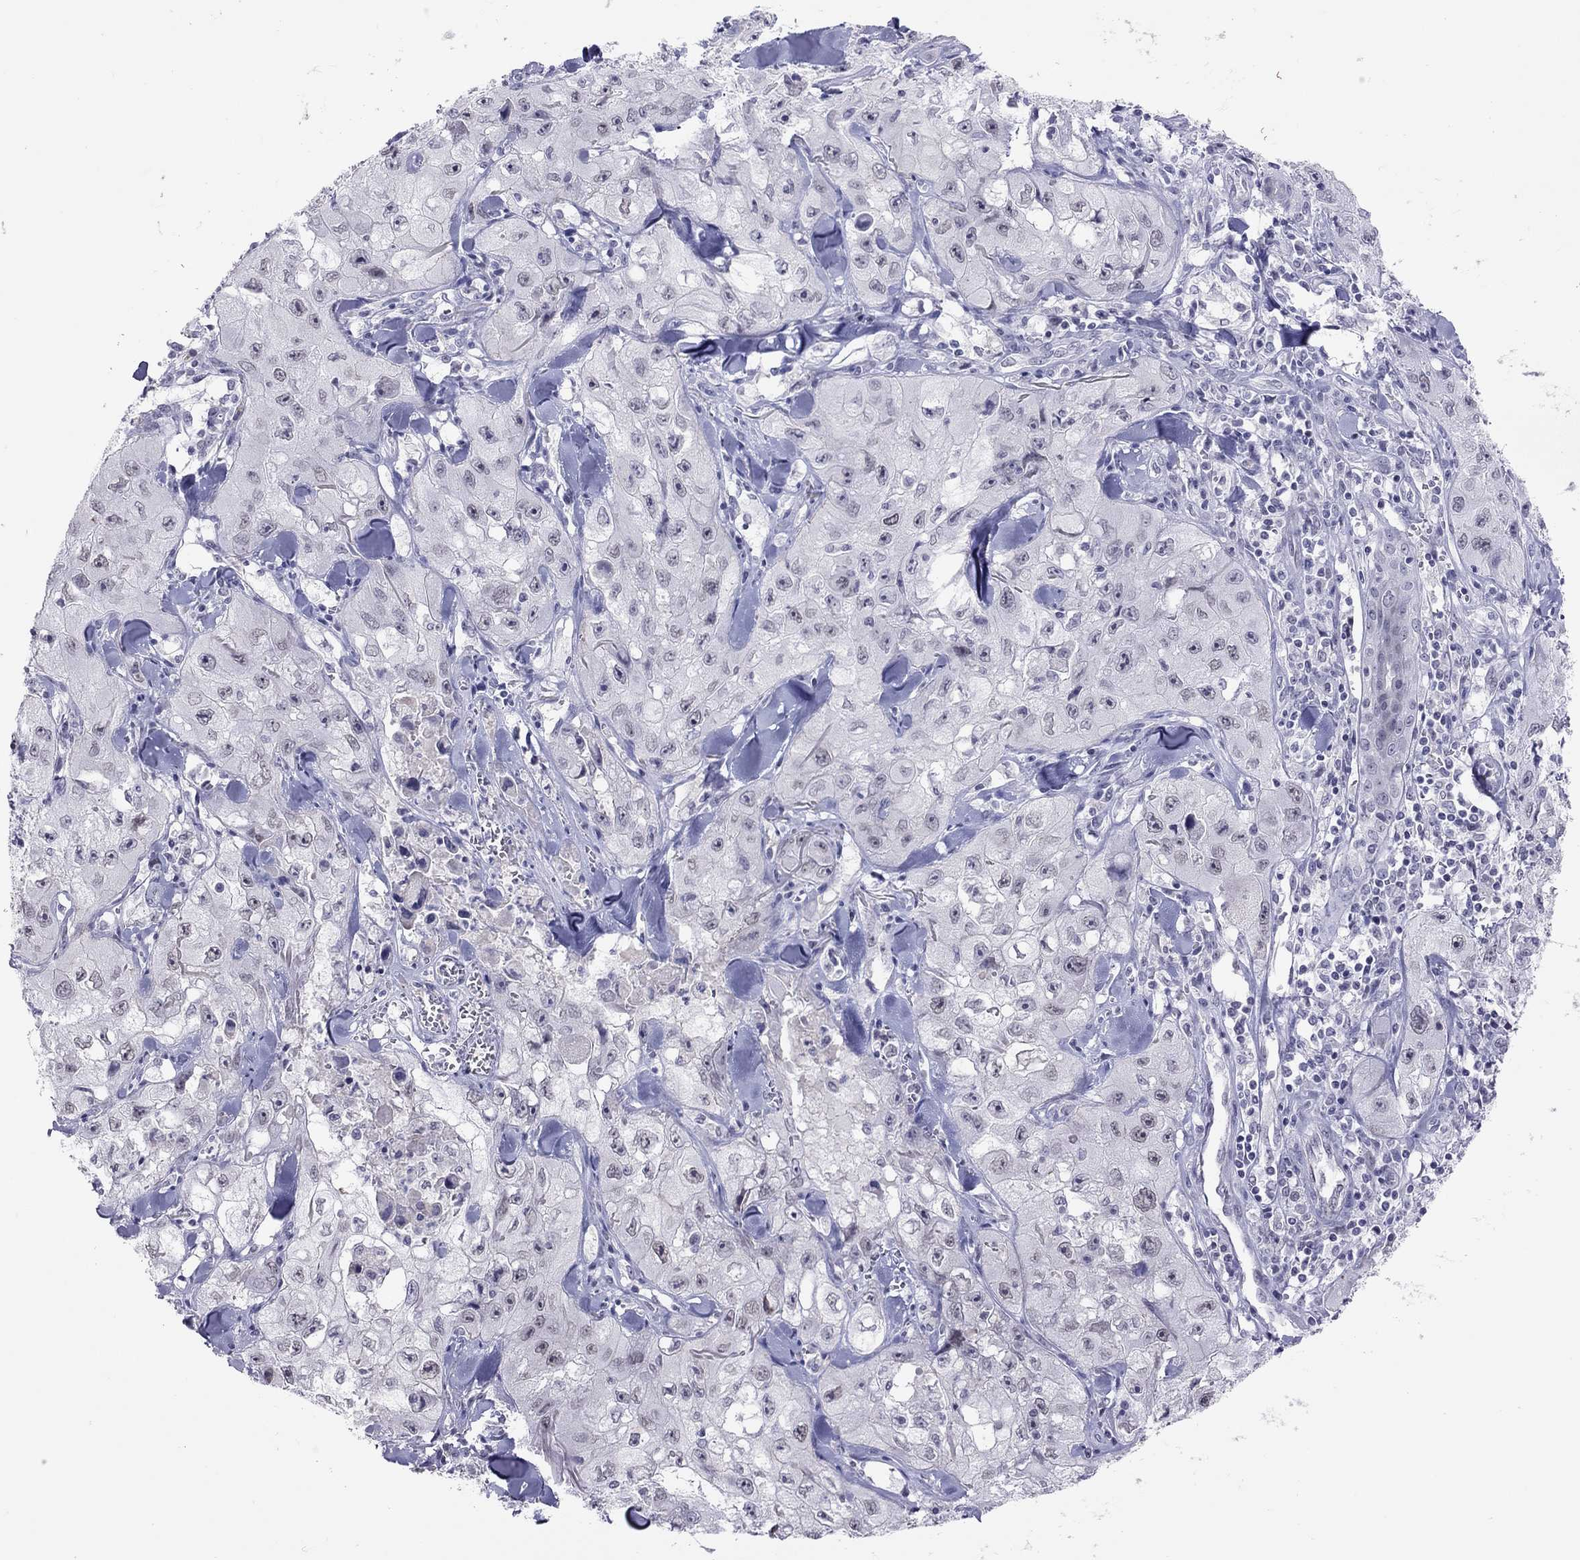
{"staining": {"intensity": "negative", "quantity": "none", "location": "none"}, "tissue": "skin cancer", "cell_type": "Tumor cells", "image_type": "cancer", "snomed": [{"axis": "morphology", "description": "Squamous cell carcinoma, NOS"}, {"axis": "topography", "description": "Skin"}, {"axis": "topography", "description": "Subcutis"}], "caption": "Tumor cells are negative for protein expression in human skin cancer (squamous cell carcinoma).", "gene": "JHY", "patient": {"sex": "male", "age": 73}}